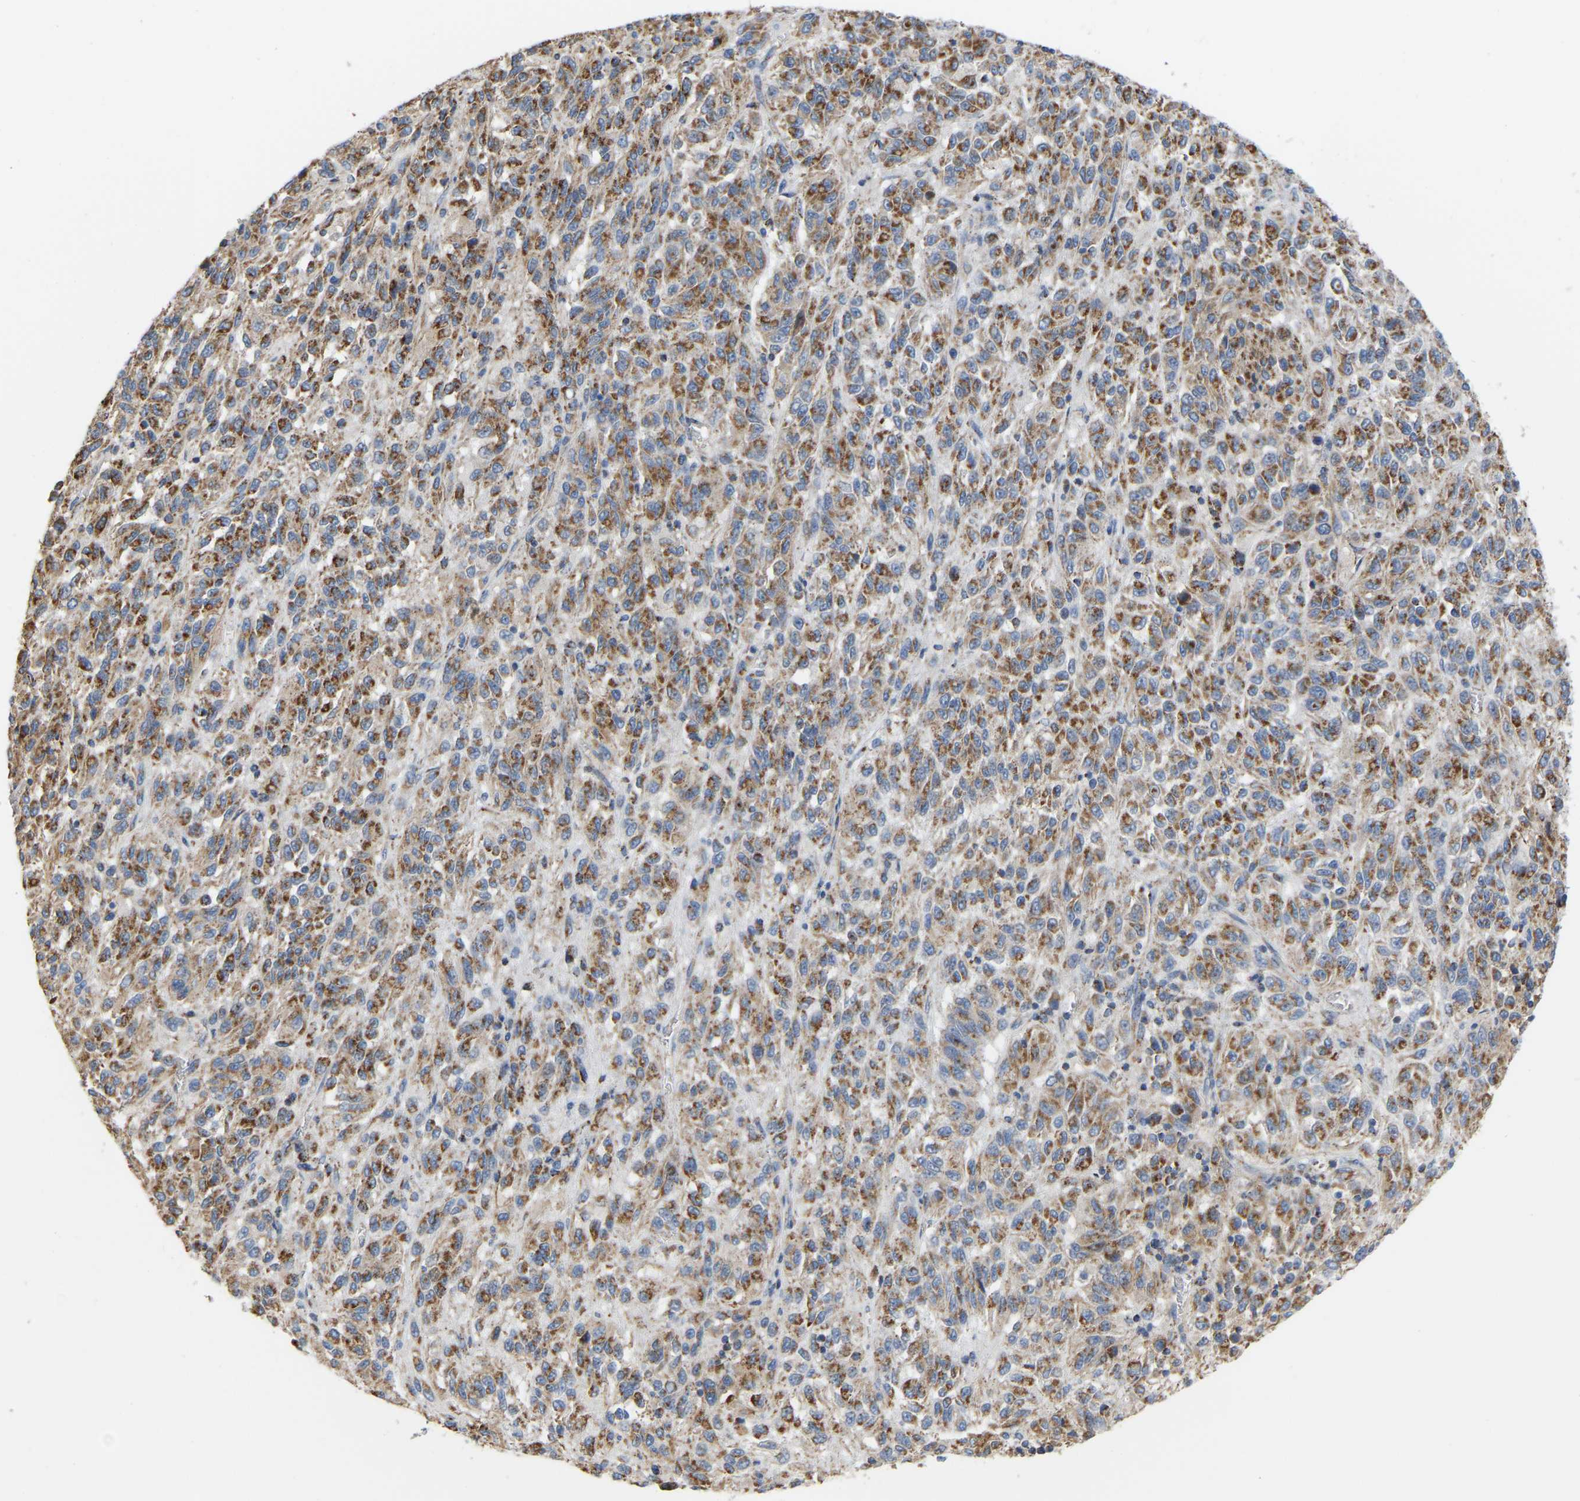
{"staining": {"intensity": "moderate", "quantity": ">75%", "location": "cytoplasmic/membranous"}, "tissue": "melanoma", "cell_type": "Tumor cells", "image_type": "cancer", "snomed": [{"axis": "morphology", "description": "Malignant melanoma, Metastatic site"}, {"axis": "topography", "description": "Lung"}], "caption": "Melanoma stained for a protein (brown) displays moderate cytoplasmic/membranous positive positivity in approximately >75% of tumor cells.", "gene": "CBLB", "patient": {"sex": "male", "age": 64}}